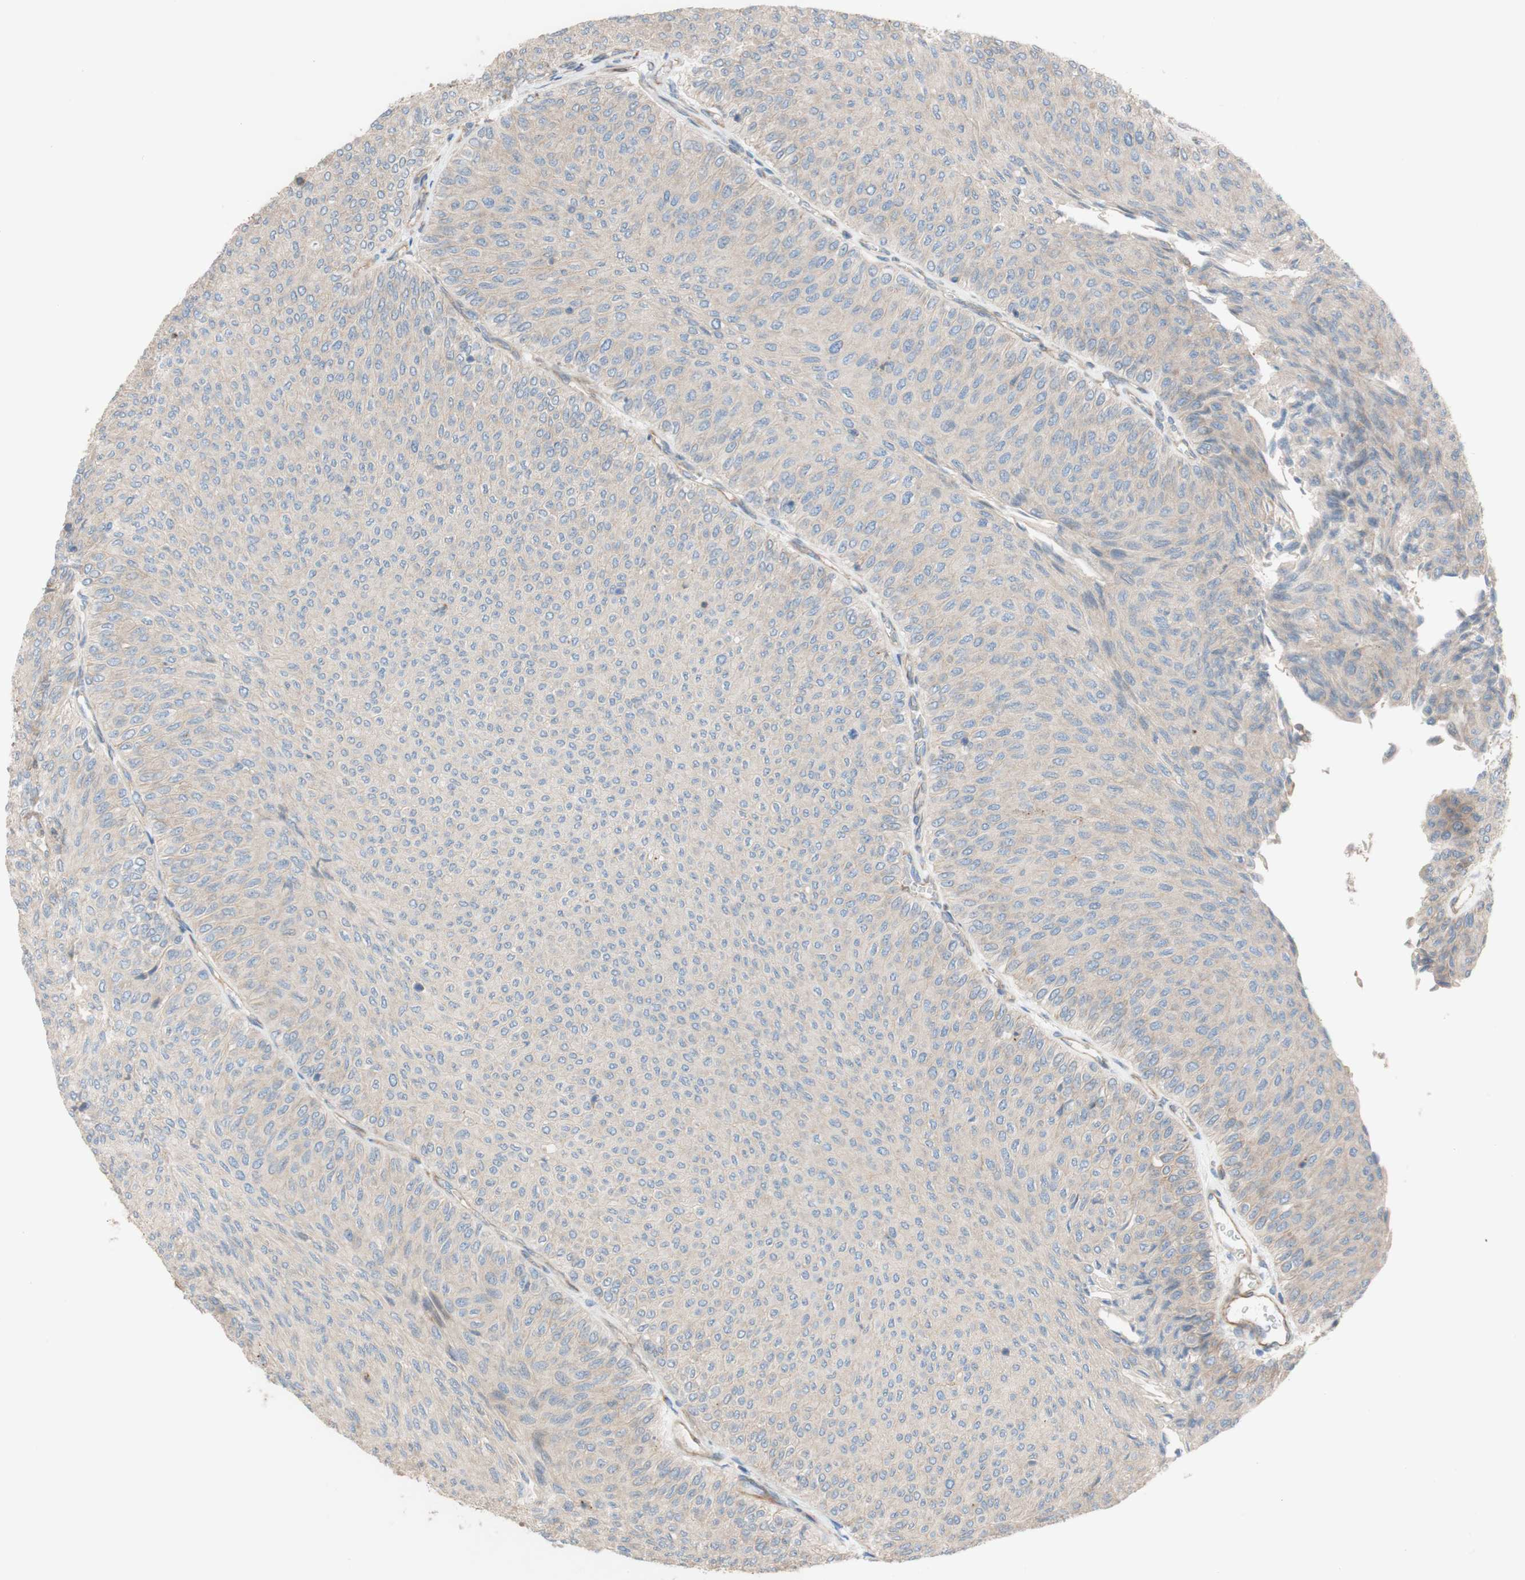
{"staining": {"intensity": "weak", "quantity": ">75%", "location": "cytoplasmic/membranous"}, "tissue": "urothelial cancer", "cell_type": "Tumor cells", "image_type": "cancer", "snomed": [{"axis": "morphology", "description": "Urothelial carcinoma, Low grade"}, {"axis": "topography", "description": "Urinary bladder"}], "caption": "Immunohistochemical staining of human urothelial cancer demonstrates low levels of weak cytoplasmic/membranous expression in approximately >75% of tumor cells.", "gene": "C1orf43", "patient": {"sex": "male", "age": 78}}